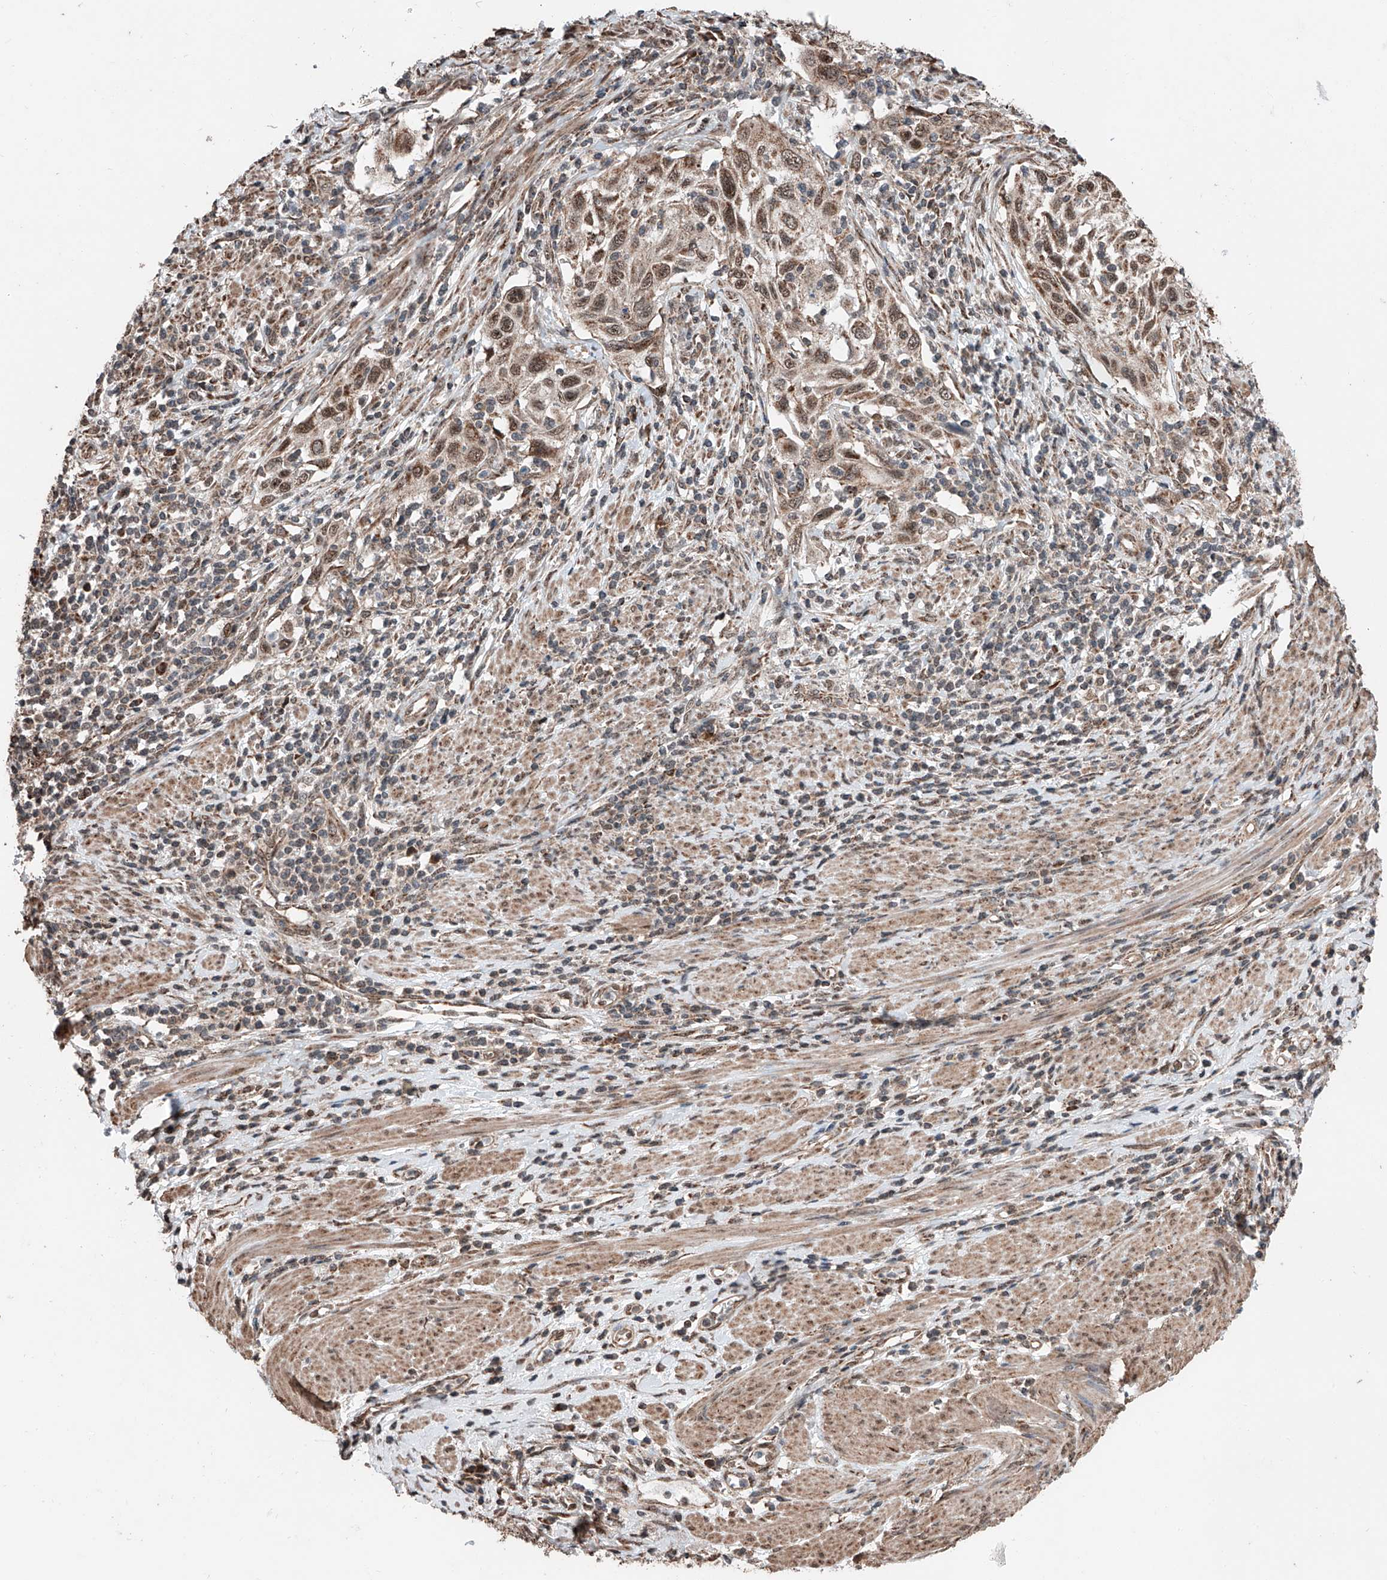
{"staining": {"intensity": "moderate", "quantity": ">75%", "location": "nuclear"}, "tissue": "cervical cancer", "cell_type": "Tumor cells", "image_type": "cancer", "snomed": [{"axis": "morphology", "description": "Squamous cell carcinoma, NOS"}, {"axis": "topography", "description": "Cervix"}], "caption": "Immunohistochemistry micrograph of human cervical squamous cell carcinoma stained for a protein (brown), which demonstrates medium levels of moderate nuclear staining in approximately >75% of tumor cells.", "gene": "ZNF445", "patient": {"sex": "female", "age": 70}}